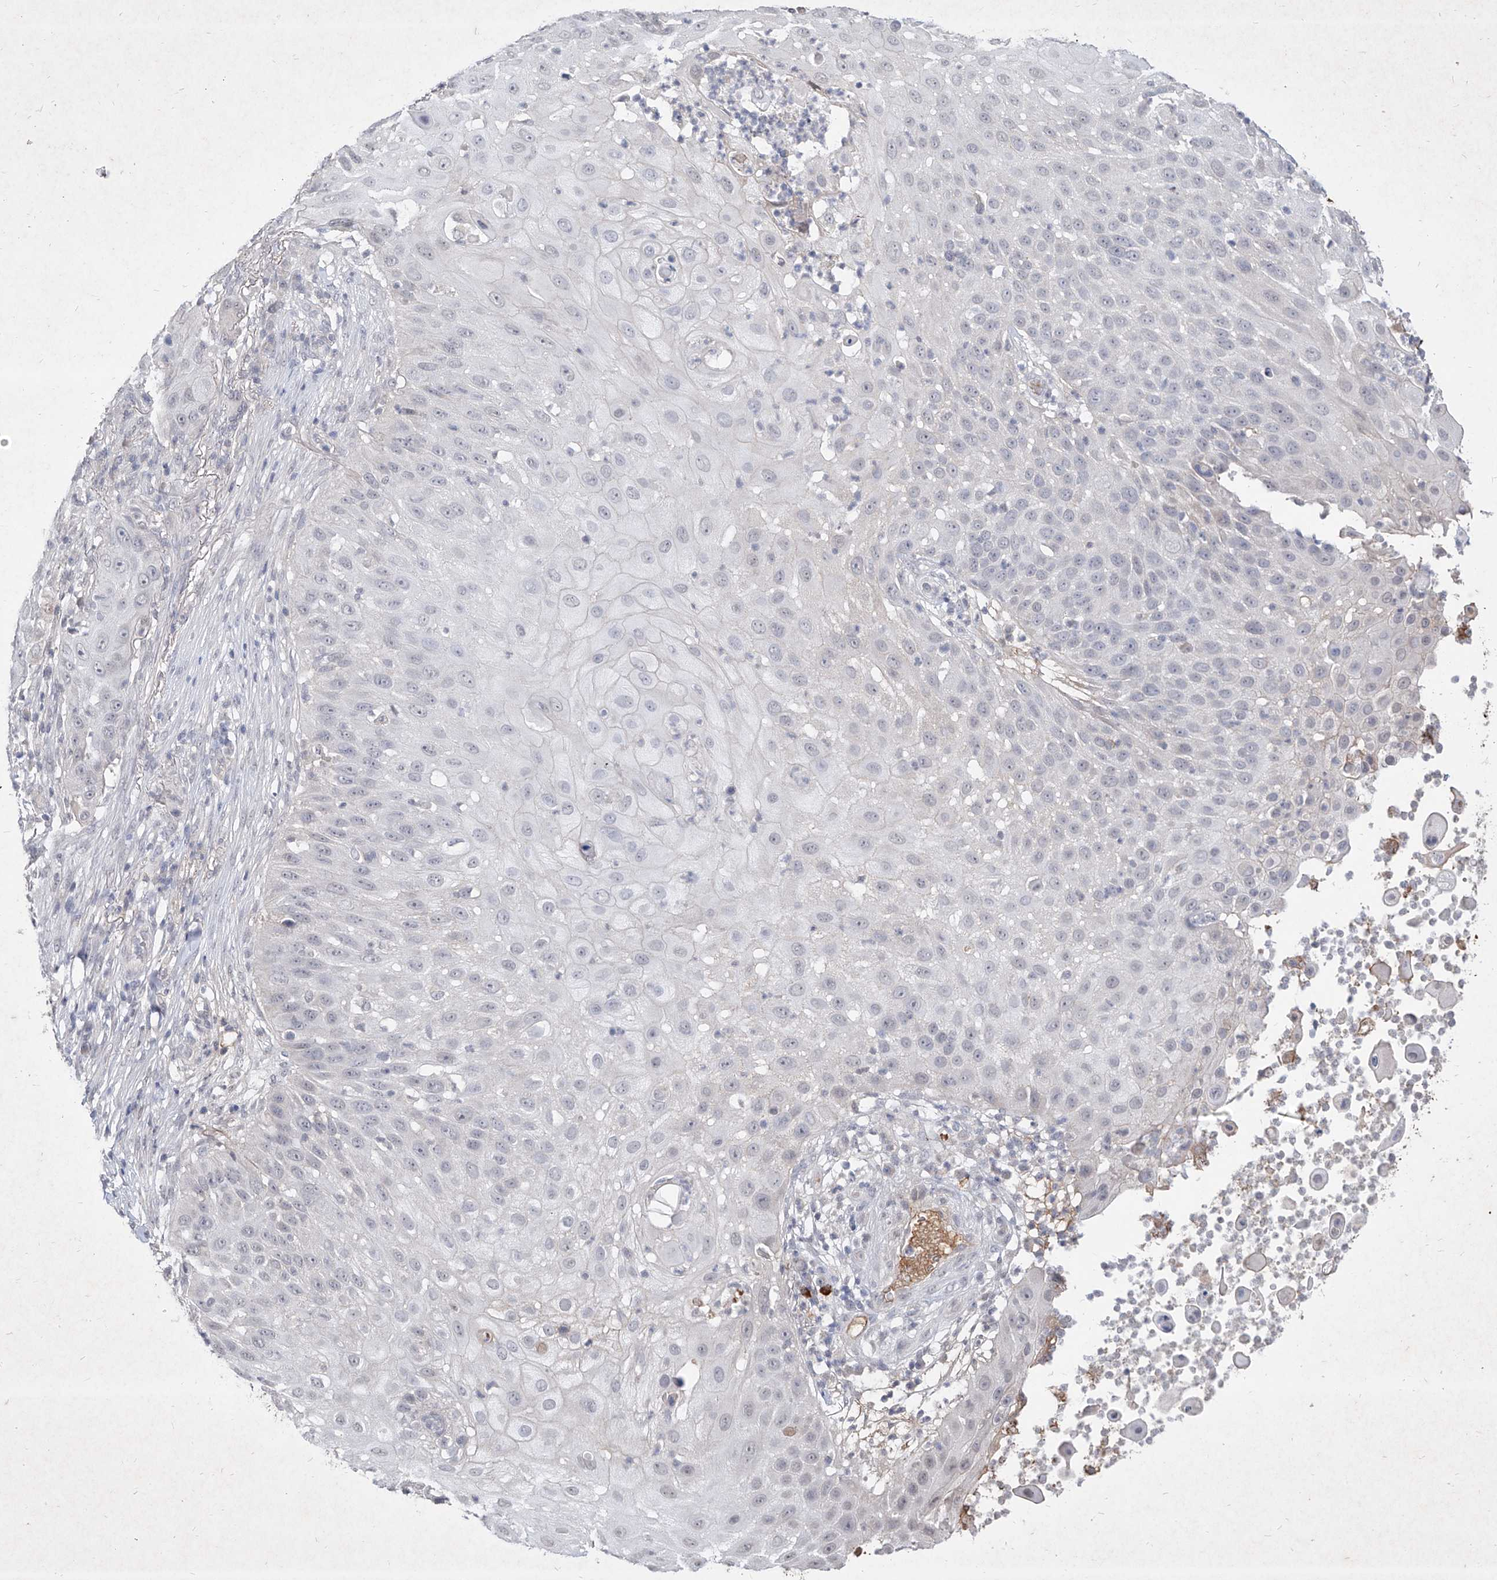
{"staining": {"intensity": "negative", "quantity": "none", "location": "none"}, "tissue": "skin cancer", "cell_type": "Tumor cells", "image_type": "cancer", "snomed": [{"axis": "morphology", "description": "Squamous cell carcinoma, NOS"}, {"axis": "topography", "description": "Skin"}], "caption": "High magnification brightfield microscopy of squamous cell carcinoma (skin) stained with DAB (3,3'-diaminobenzidine) (brown) and counterstained with hematoxylin (blue): tumor cells show no significant expression.", "gene": "C4A", "patient": {"sex": "female", "age": 44}}